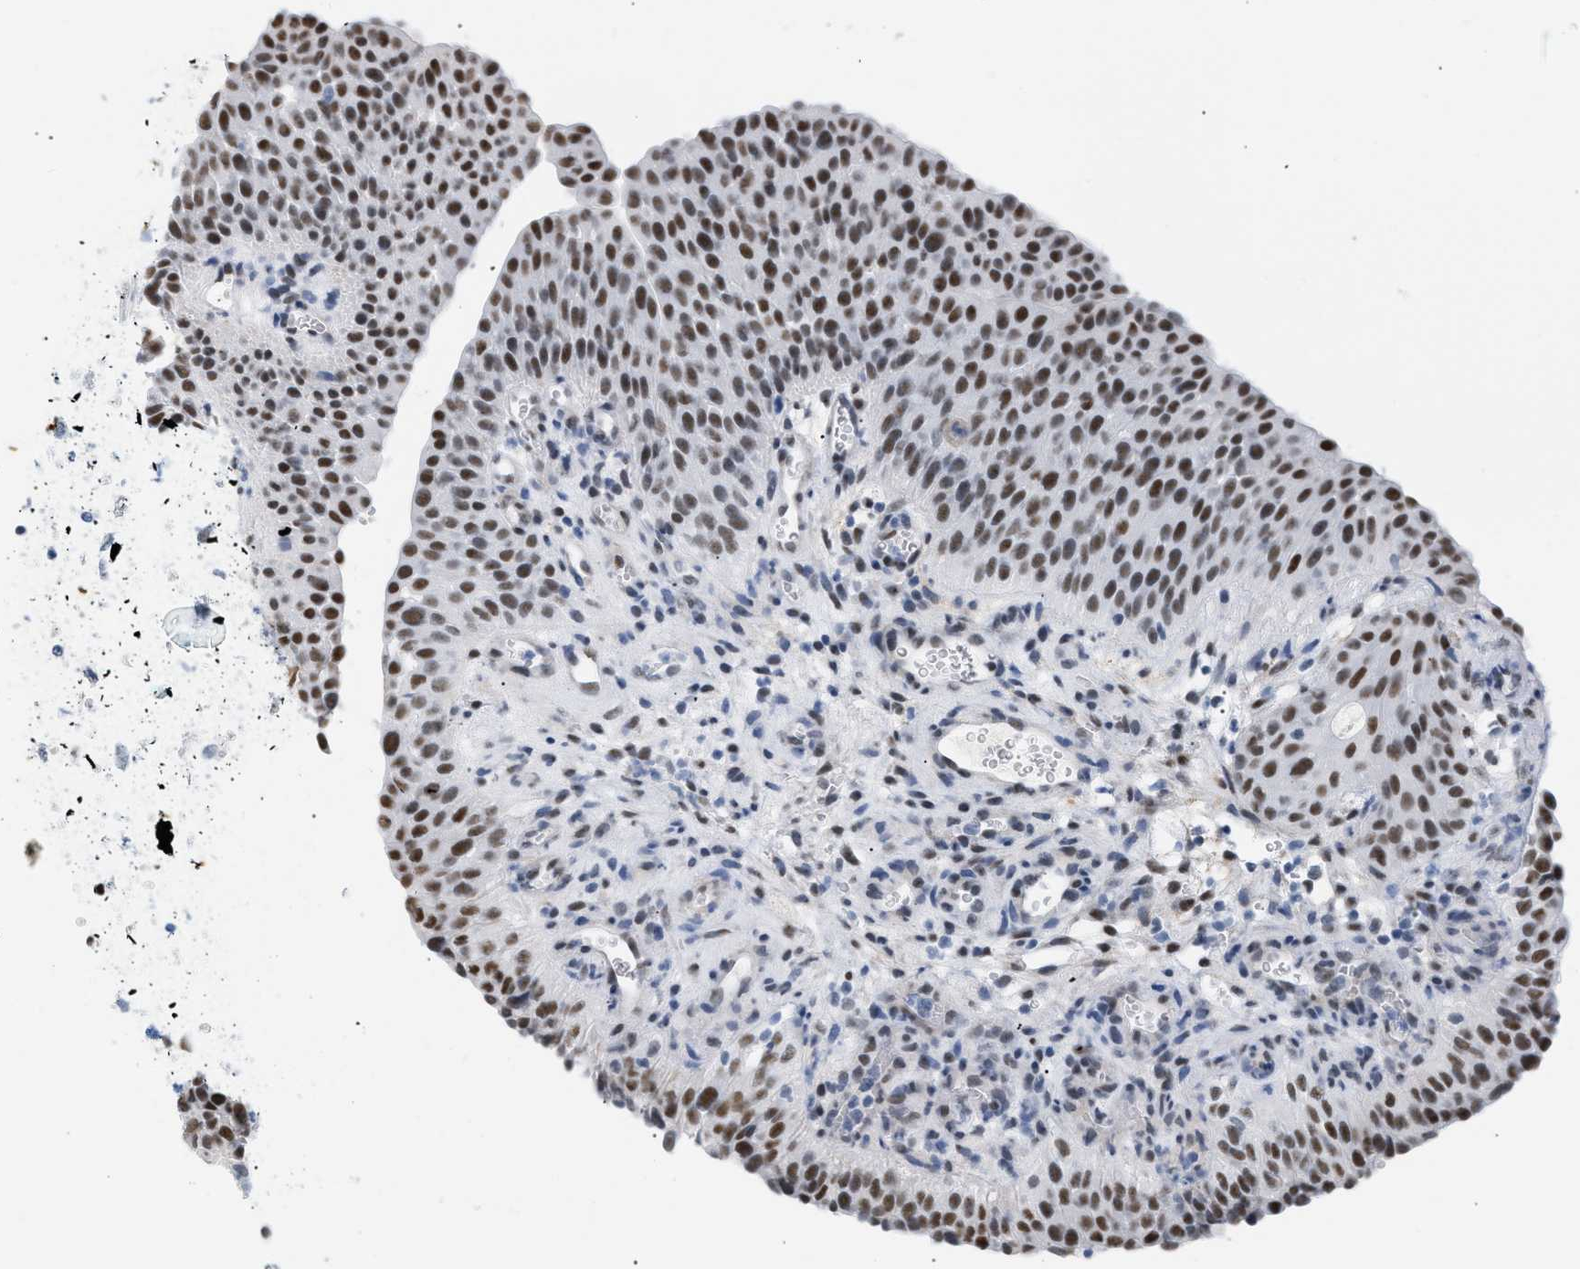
{"staining": {"intensity": "strong", "quantity": "25%-75%", "location": "nuclear"}, "tissue": "urothelial cancer", "cell_type": "Tumor cells", "image_type": "cancer", "snomed": [{"axis": "morphology", "description": "Urothelial carcinoma, Low grade"}, {"axis": "morphology", "description": "Urothelial carcinoma, High grade"}, {"axis": "topography", "description": "Urinary bladder"}], "caption": "Immunohistochemistry image of urothelial cancer stained for a protein (brown), which demonstrates high levels of strong nuclear positivity in about 25%-75% of tumor cells.", "gene": "ELN", "patient": {"sex": "male", "age": 35}}